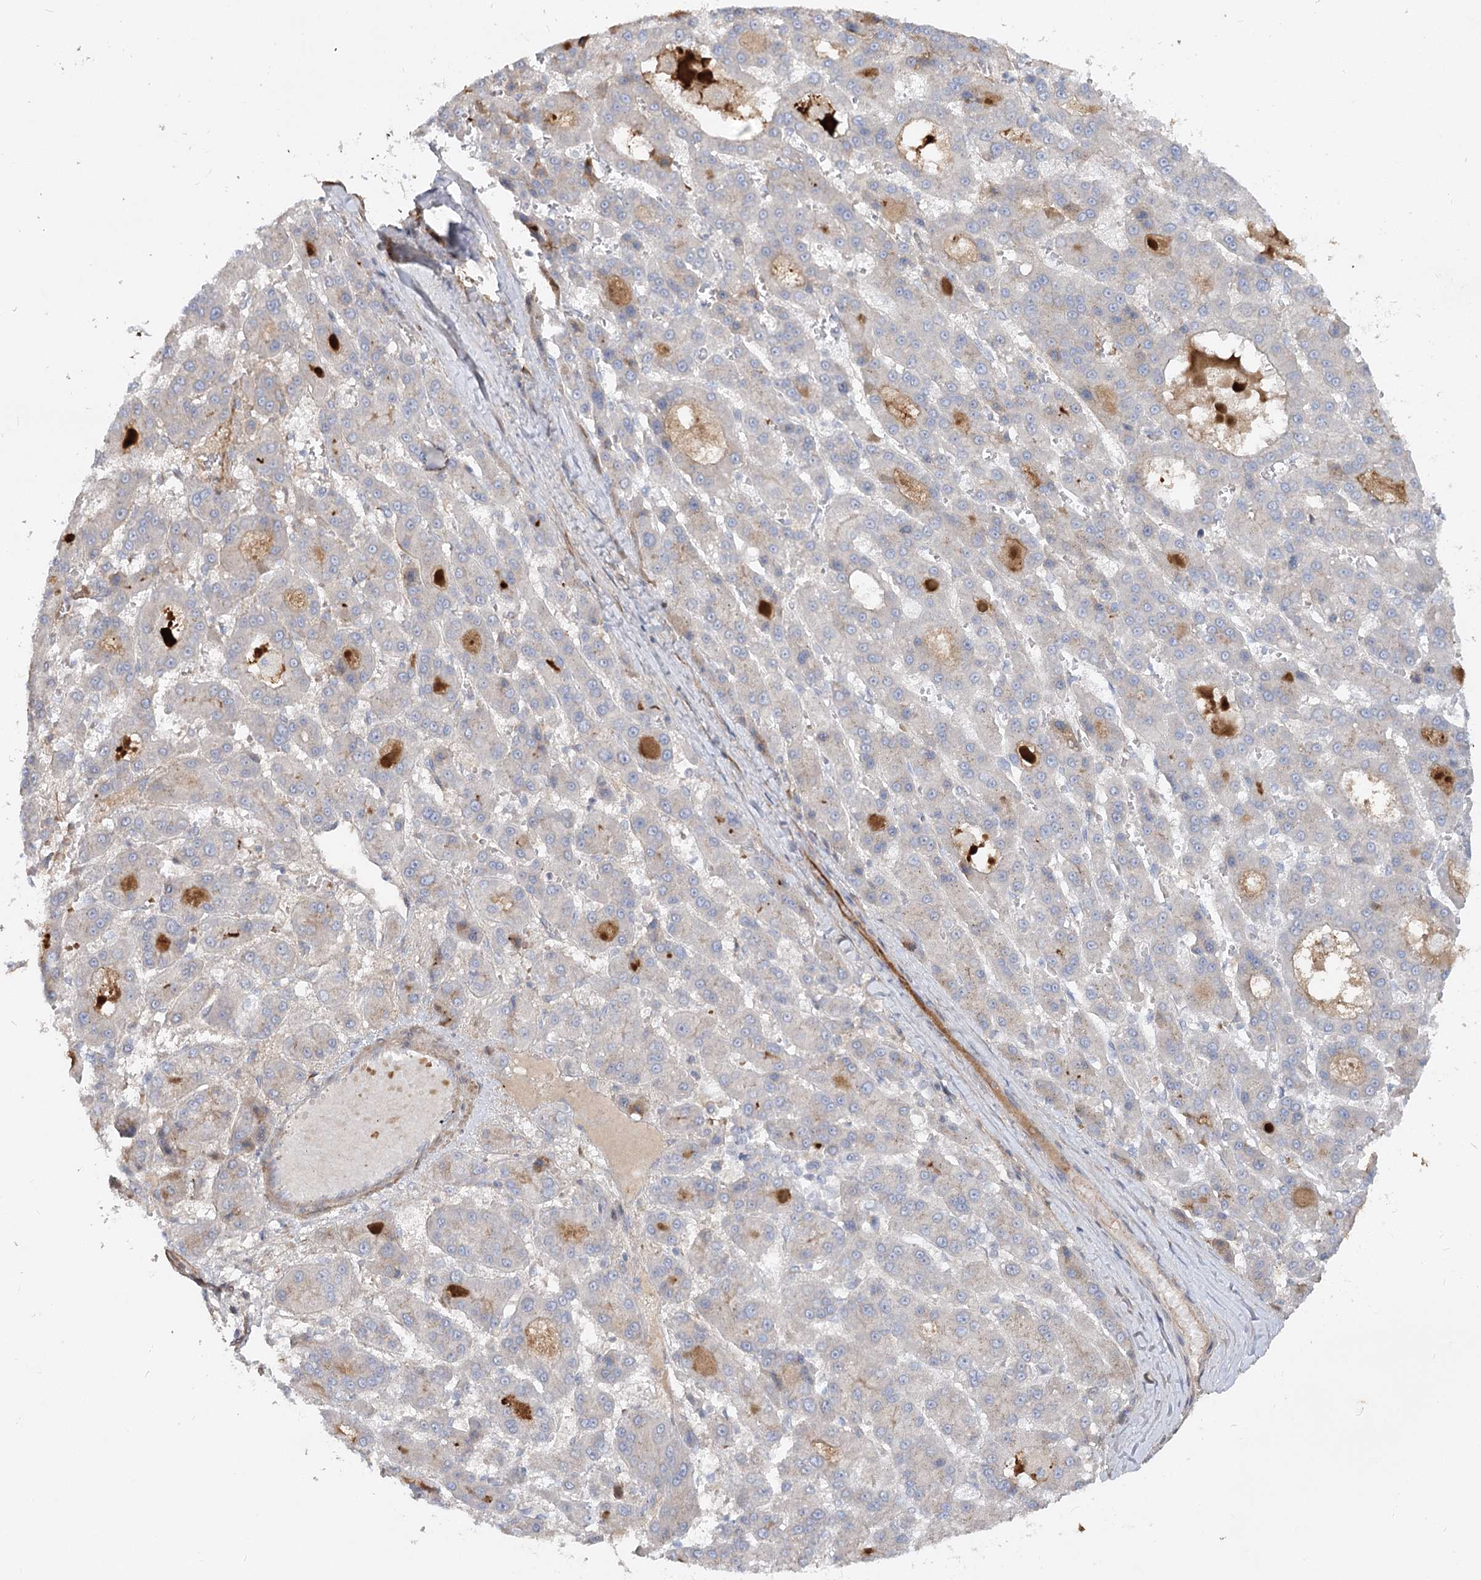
{"staining": {"intensity": "negative", "quantity": "none", "location": "none"}, "tissue": "liver cancer", "cell_type": "Tumor cells", "image_type": "cancer", "snomed": [{"axis": "morphology", "description": "Carcinoma, Hepatocellular, NOS"}, {"axis": "topography", "description": "Liver"}], "caption": "The photomicrograph exhibits no significant expression in tumor cells of hepatocellular carcinoma (liver).", "gene": "FGF19", "patient": {"sex": "male", "age": 70}}